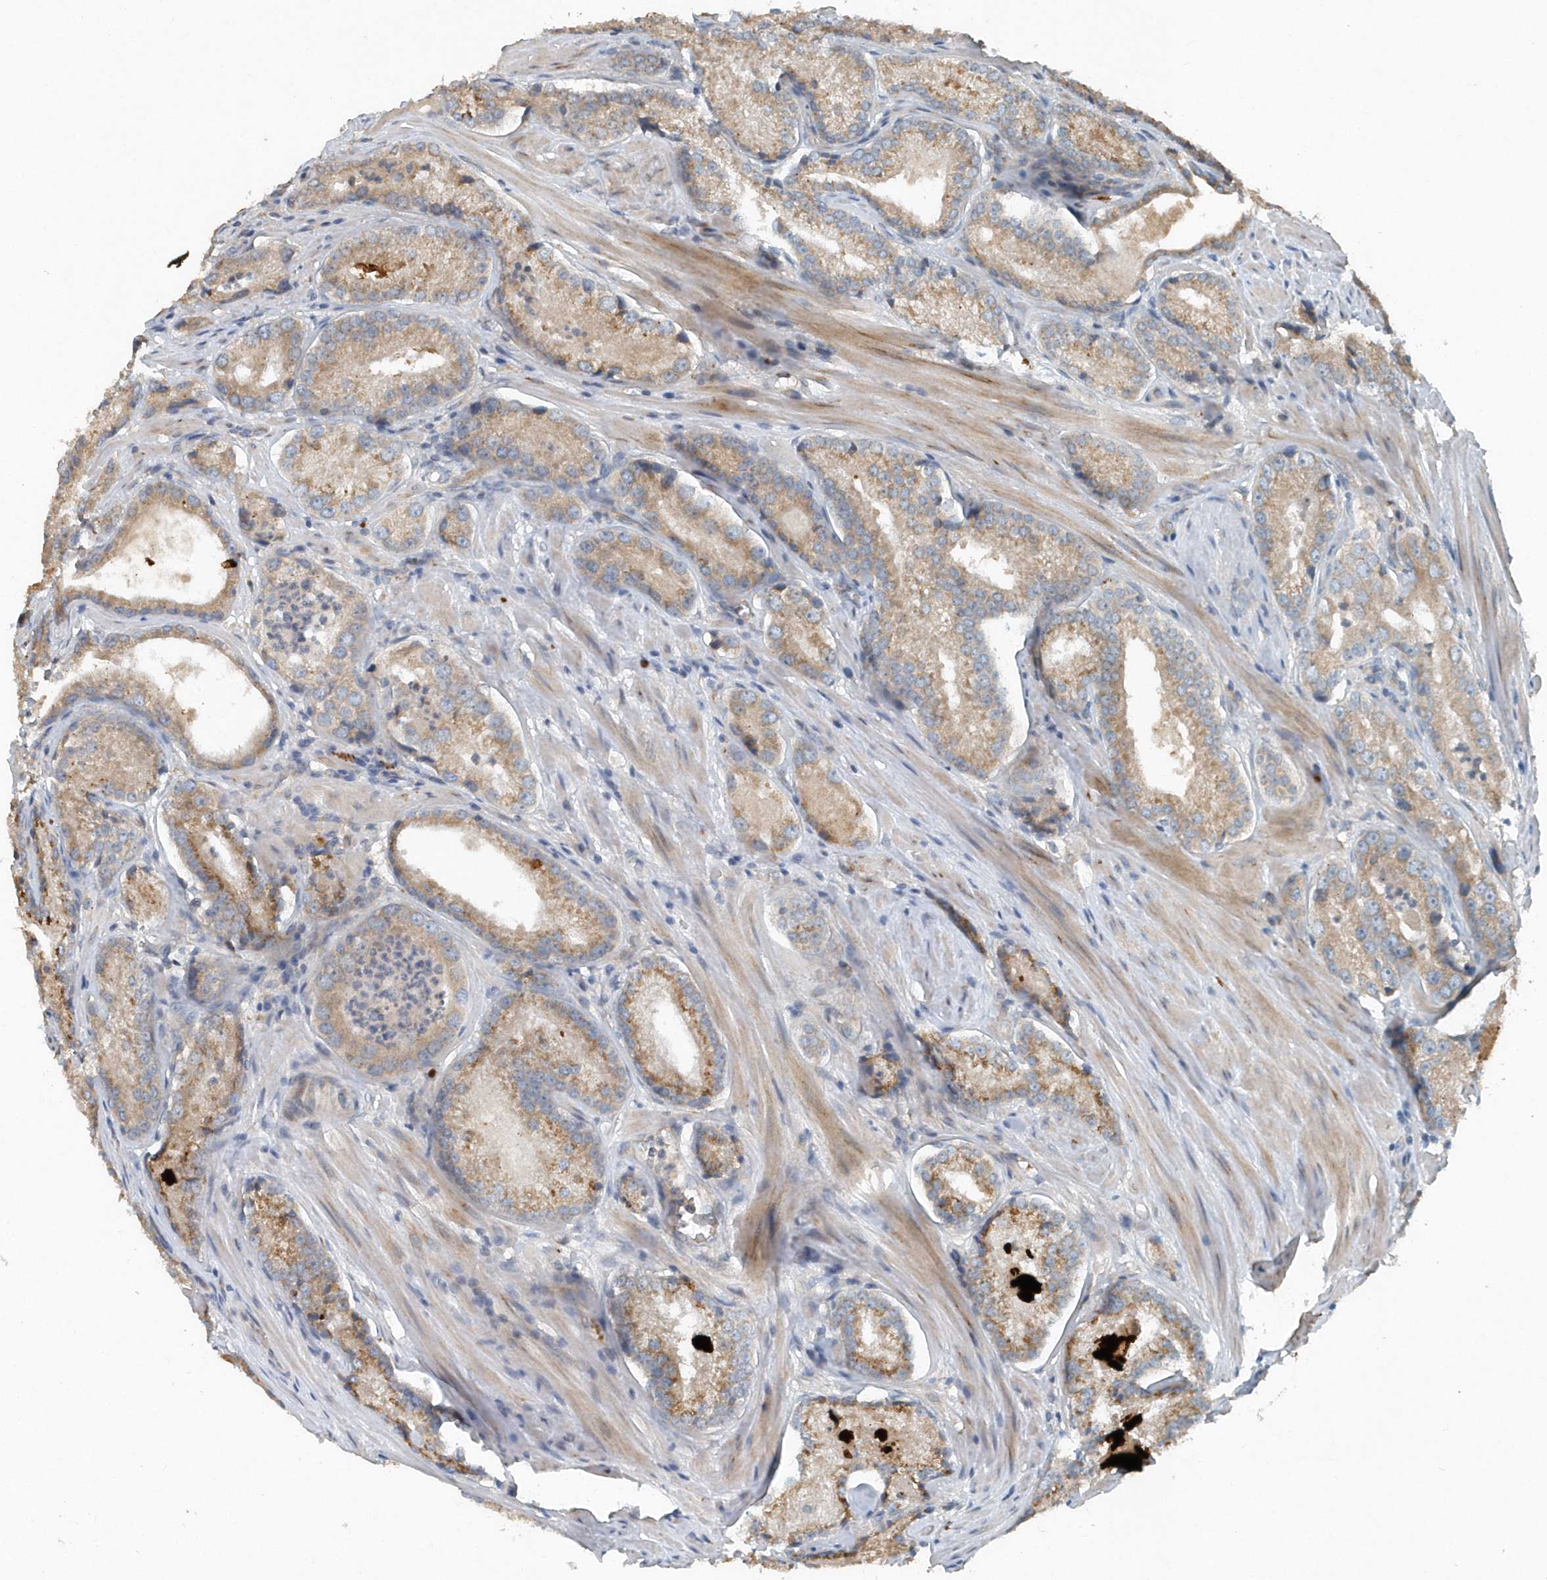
{"staining": {"intensity": "moderate", "quantity": ">75%", "location": "cytoplasmic/membranous"}, "tissue": "prostate cancer", "cell_type": "Tumor cells", "image_type": "cancer", "snomed": [{"axis": "morphology", "description": "Adenocarcinoma, Low grade"}, {"axis": "topography", "description": "Prostate"}], "caption": "Approximately >75% of tumor cells in prostate cancer (adenocarcinoma (low-grade)) exhibit moderate cytoplasmic/membranous protein staining as visualized by brown immunohistochemical staining.", "gene": "SCFD2", "patient": {"sex": "male", "age": 54}}